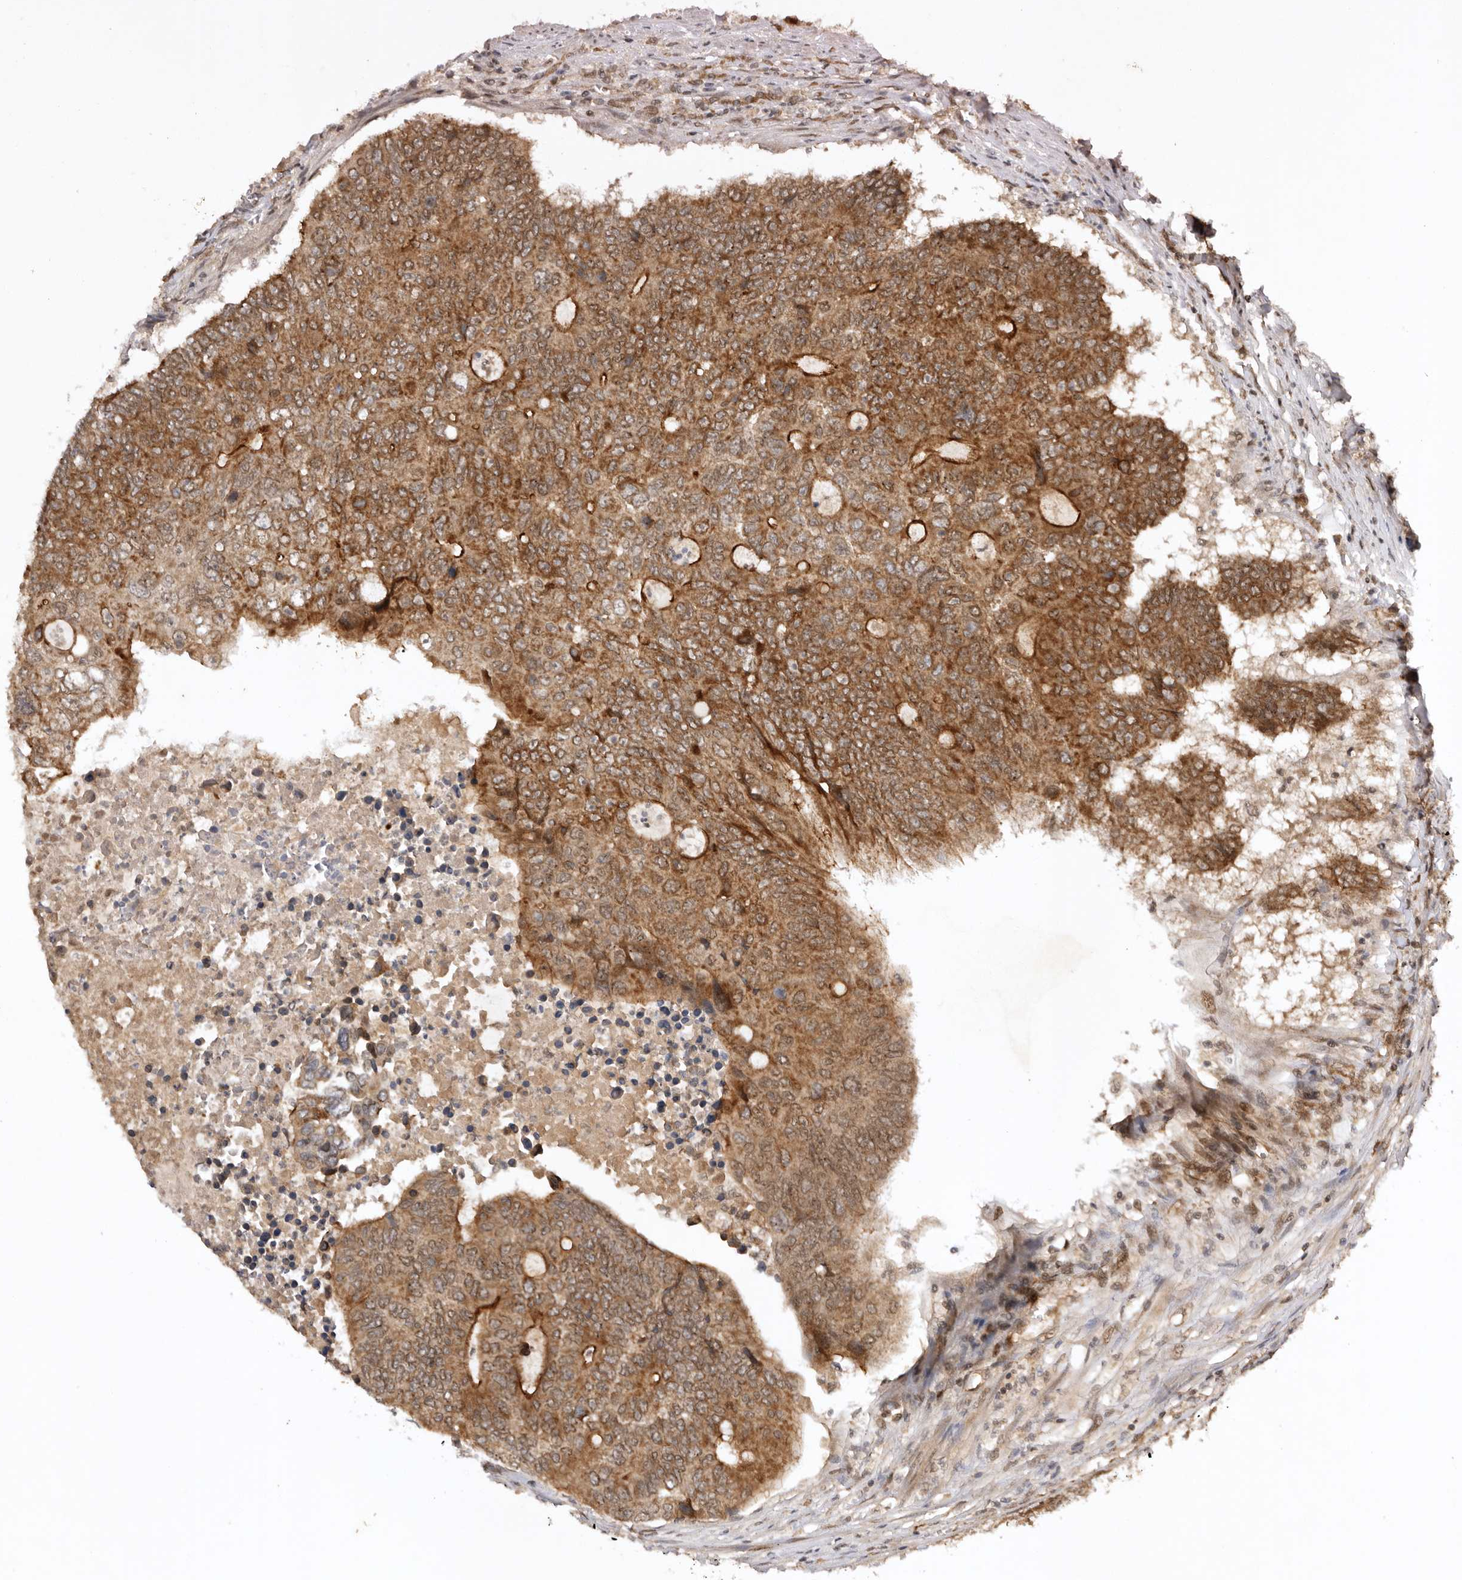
{"staining": {"intensity": "moderate", "quantity": ">75%", "location": "cytoplasmic/membranous"}, "tissue": "colorectal cancer", "cell_type": "Tumor cells", "image_type": "cancer", "snomed": [{"axis": "morphology", "description": "Adenocarcinoma, NOS"}, {"axis": "topography", "description": "Colon"}], "caption": "Tumor cells demonstrate medium levels of moderate cytoplasmic/membranous expression in about >75% of cells in colorectal cancer.", "gene": "TARS2", "patient": {"sex": "male", "age": 87}}